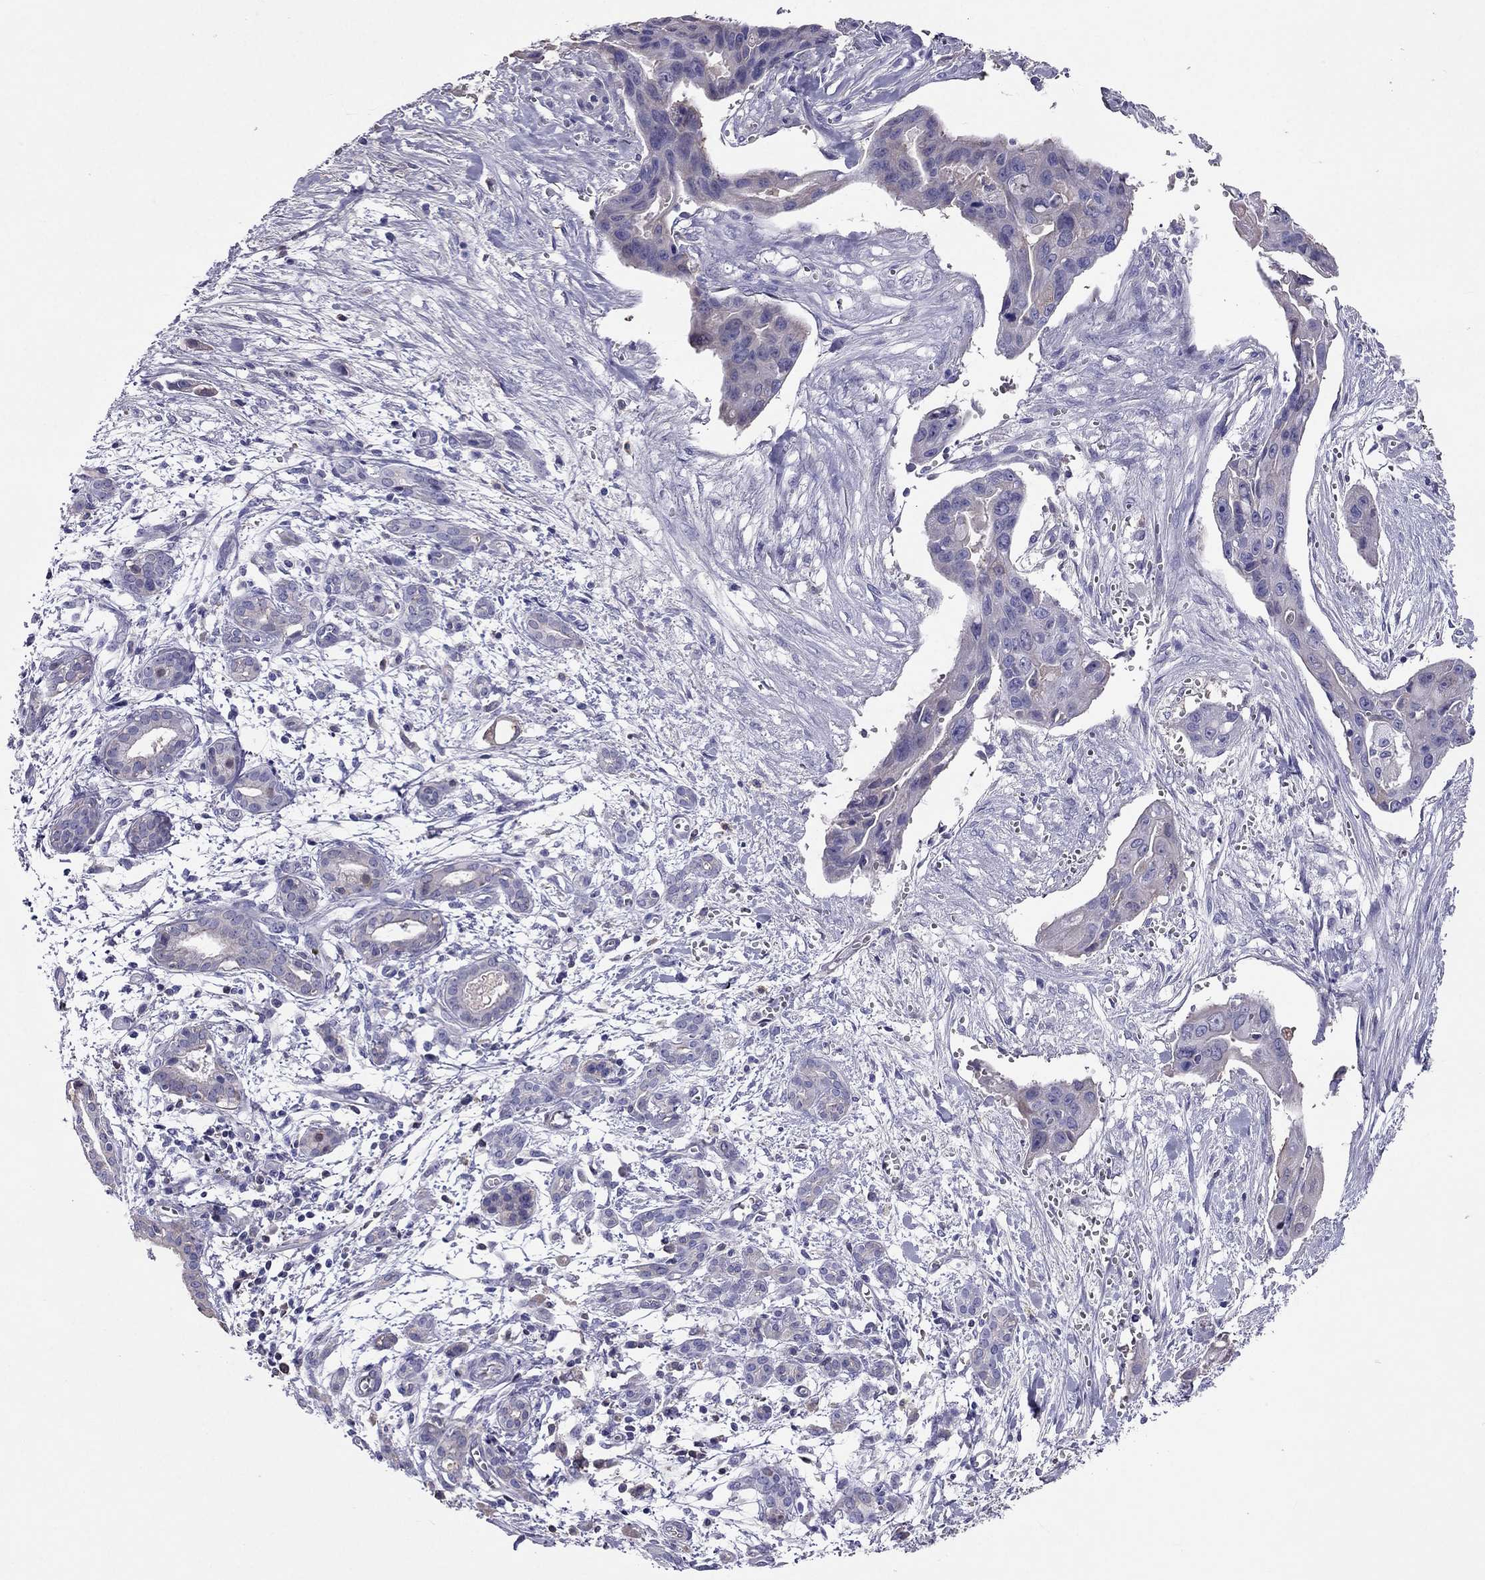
{"staining": {"intensity": "weak", "quantity": "25%-75%", "location": "cytoplasmic/membranous"}, "tissue": "pancreatic cancer", "cell_type": "Tumor cells", "image_type": "cancer", "snomed": [{"axis": "morphology", "description": "Adenocarcinoma, NOS"}, {"axis": "topography", "description": "Pancreas"}], "caption": "This is an image of immunohistochemistry (IHC) staining of adenocarcinoma (pancreatic), which shows weak staining in the cytoplasmic/membranous of tumor cells.", "gene": "TBC1D21", "patient": {"sex": "male", "age": 60}}